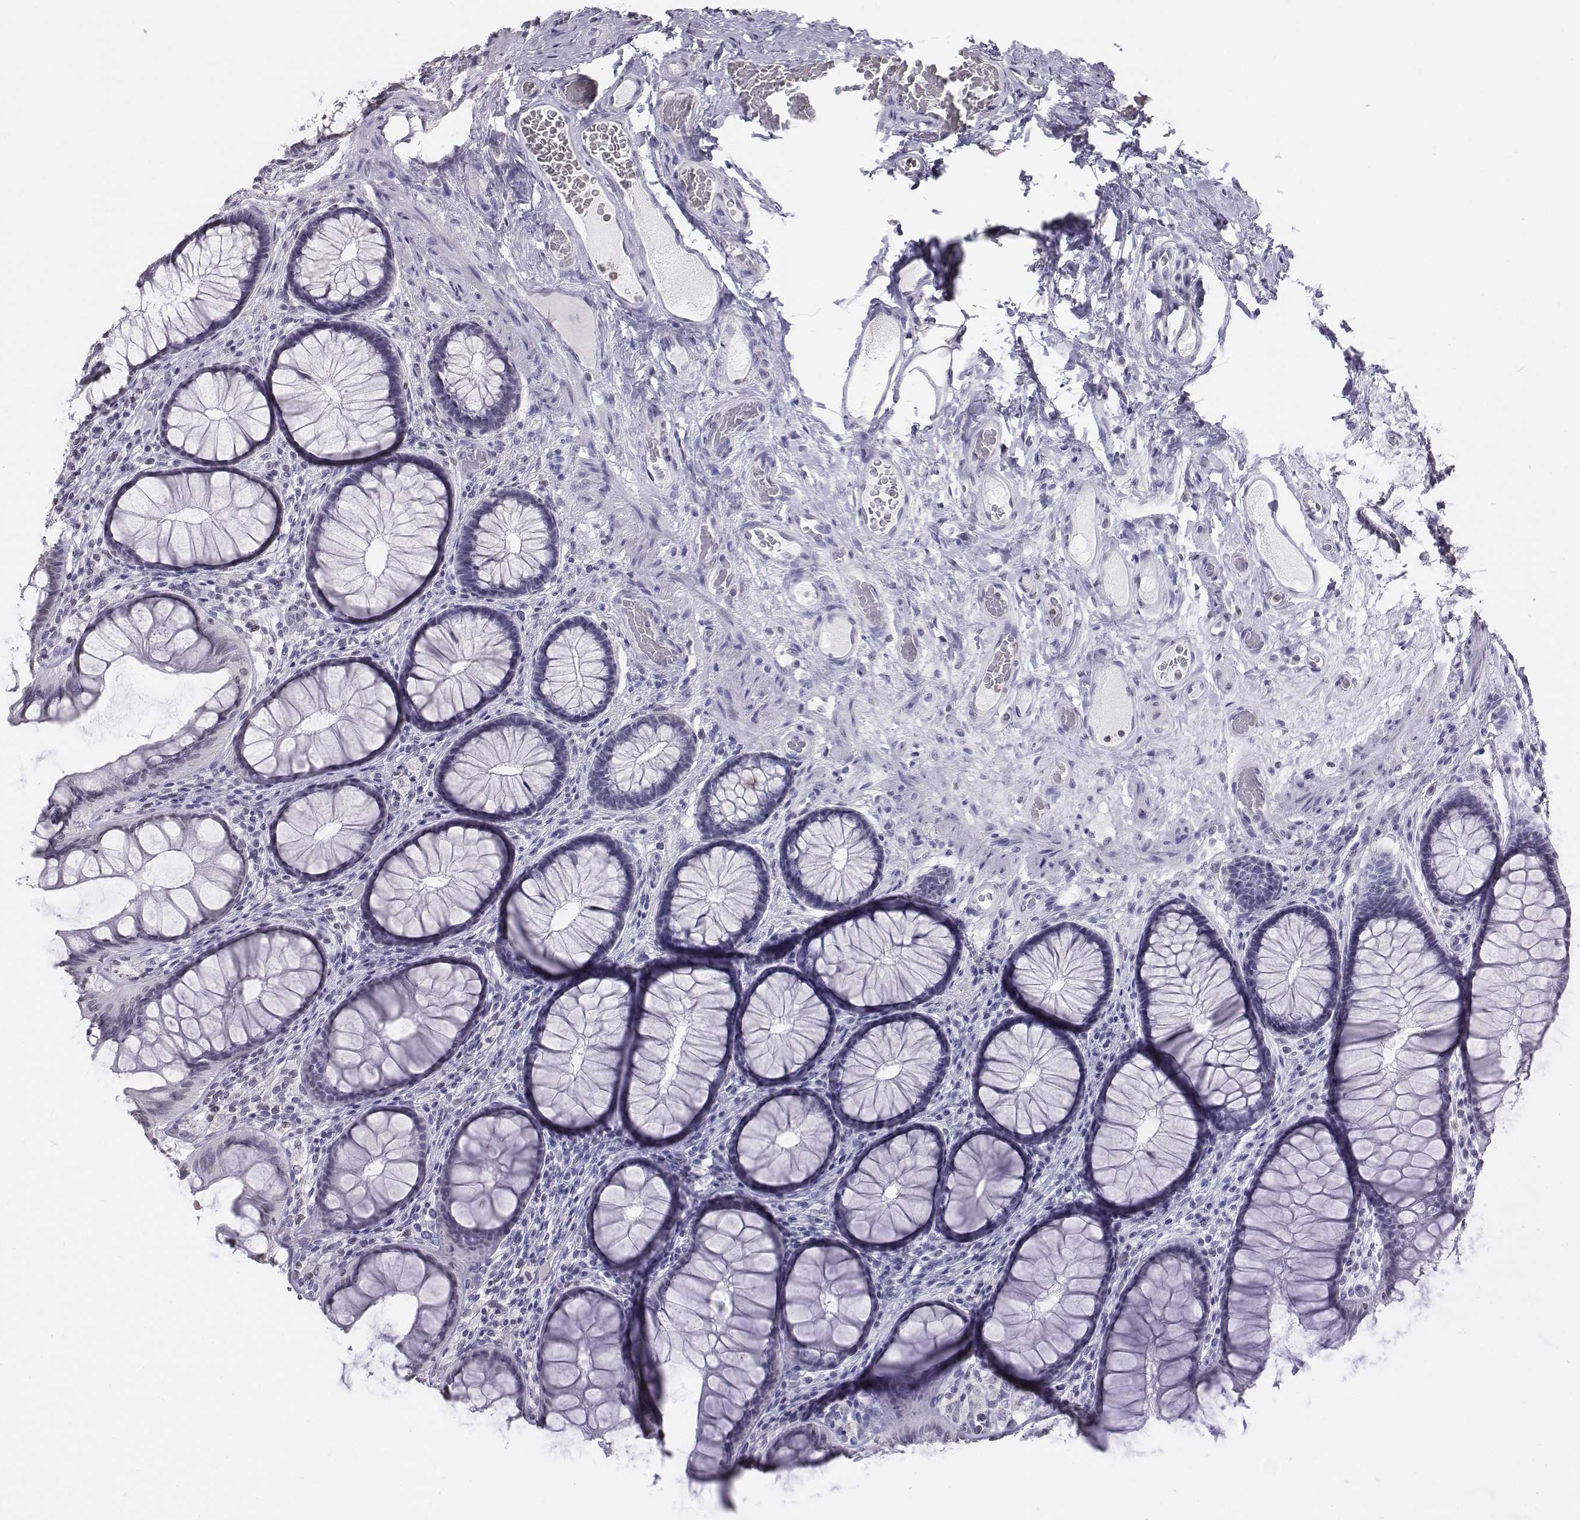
{"staining": {"intensity": "negative", "quantity": "none", "location": "none"}, "tissue": "colon", "cell_type": "Endothelial cells", "image_type": "normal", "snomed": [{"axis": "morphology", "description": "Normal tissue, NOS"}, {"axis": "topography", "description": "Colon"}], "caption": "High magnification brightfield microscopy of normal colon stained with DAB (3,3'-diaminobenzidine) (brown) and counterstained with hematoxylin (blue): endothelial cells show no significant expression. (Stains: DAB immunohistochemistry (IHC) with hematoxylin counter stain, Microscopy: brightfield microscopy at high magnification).", "gene": "BARHL1", "patient": {"sex": "female", "age": 65}}